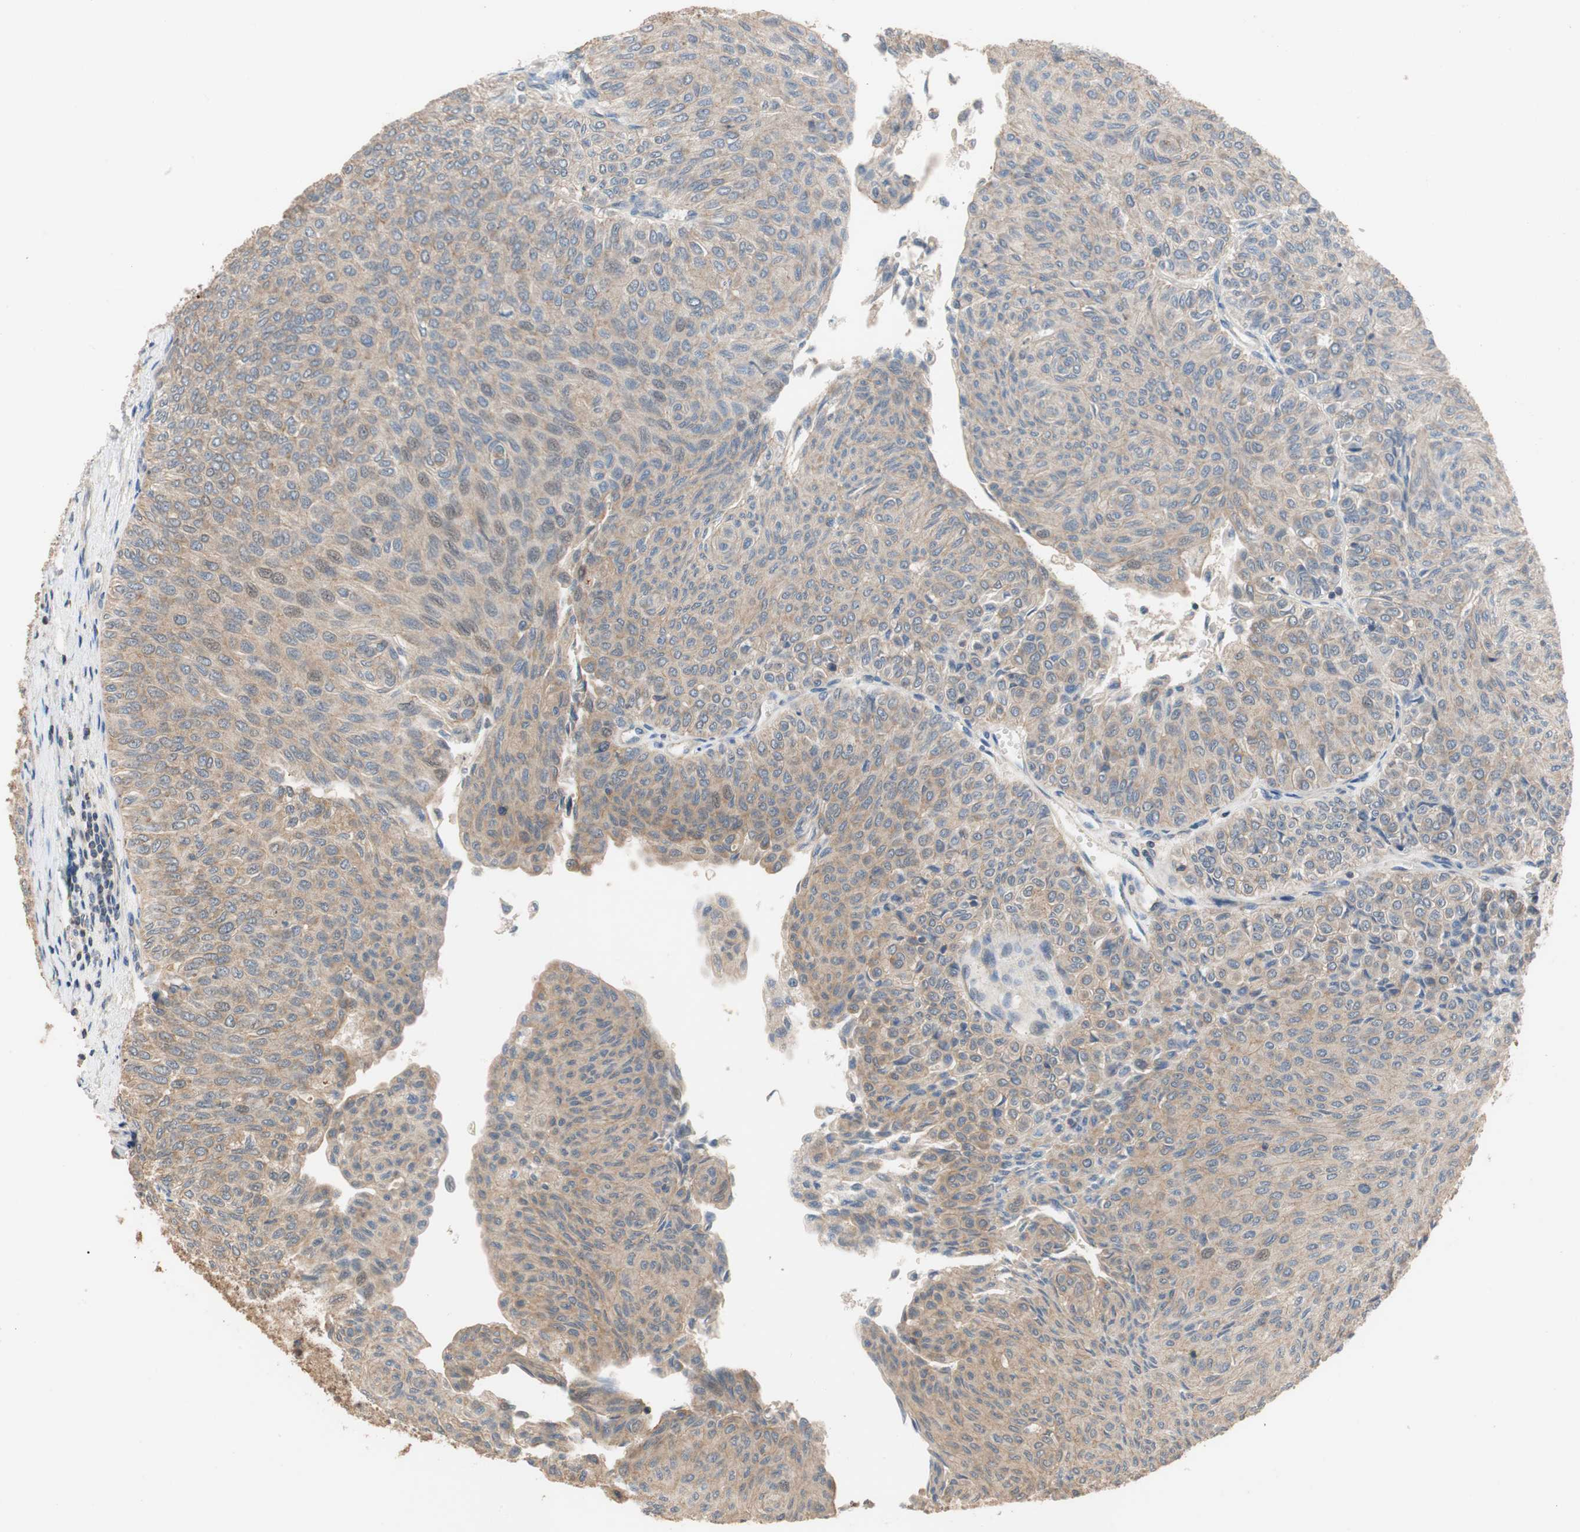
{"staining": {"intensity": "weak", "quantity": ">75%", "location": "cytoplasmic/membranous"}, "tissue": "urothelial cancer", "cell_type": "Tumor cells", "image_type": "cancer", "snomed": [{"axis": "morphology", "description": "Urothelial carcinoma, Low grade"}, {"axis": "topography", "description": "Urinary bladder"}], "caption": "A high-resolution histopathology image shows immunohistochemistry (IHC) staining of low-grade urothelial carcinoma, which demonstrates weak cytoplasmic/membranous expression in approximately >75% of tumor cells. The protein of interest is stained brown, and the nuclei are stained in blue (DAB (3,3'-diaminobenzidine) IHC with brightfield microscopy, high magnification).", "gene": "MAP4K2", "patient": {"sex": "male", "age": 78}}